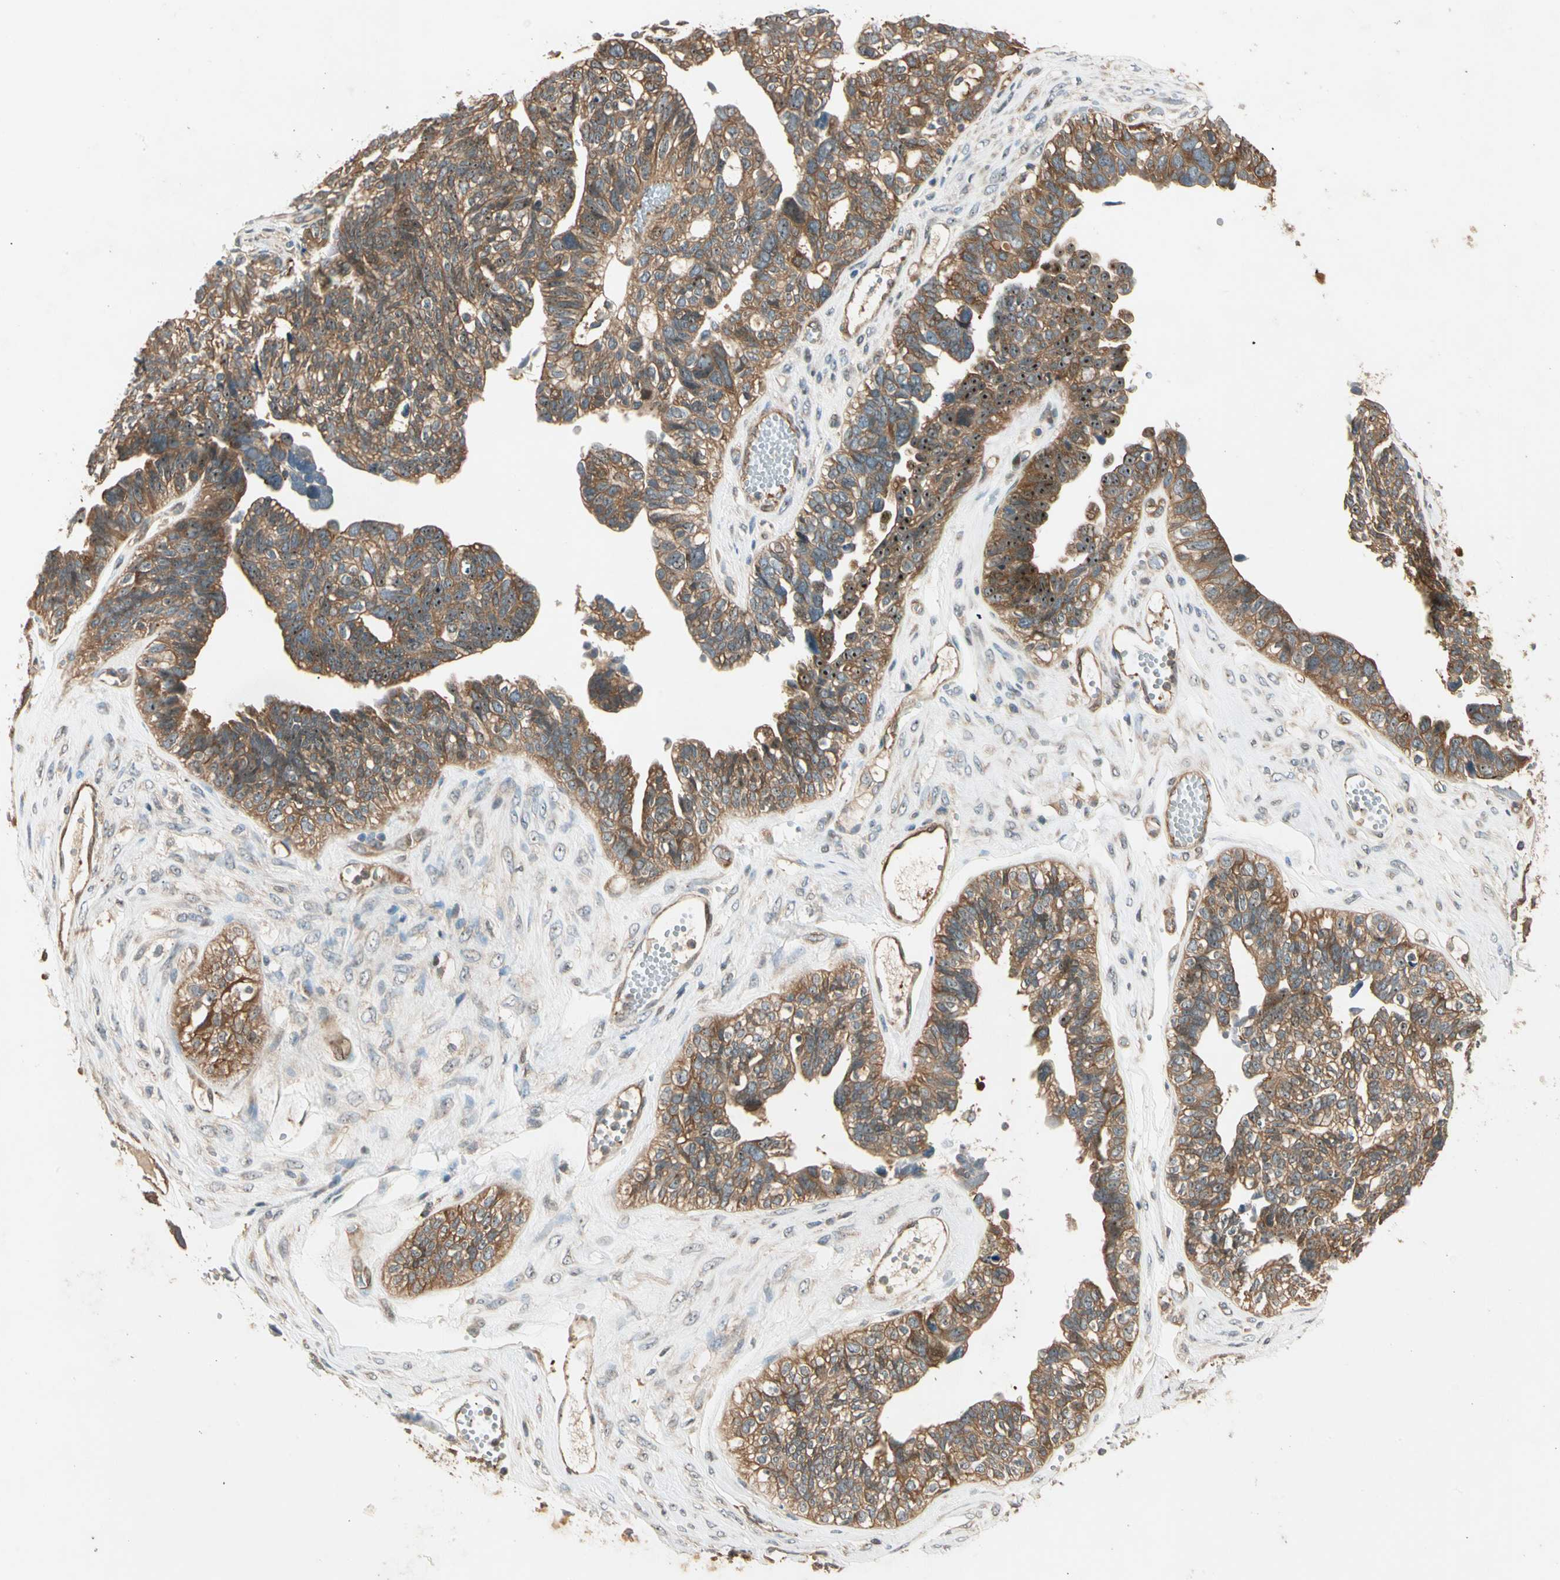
{"staining": {"intensity": "weak", "quantity": ">75%", "location": "cytoplasmic/membranous"}, "tissue": "ovarian cancer", "cell_type": "Tumor cells", "image_type": "cancer", "snomed": [{"axis": "morphology", "description": "Cystadenocarcinoma, serous, NOS"}, {"axis": "topography", "description": "Ovary"}], "caption": "Immunohistochemistry (IHC) image of serous cystadenocarcinoma (ovarian) stained for a protein (brown), which shows low levels of weak cytoplasmic/membranous positivity in about >75% of tumor cells.", "gene": "ROCK2", "patient": {"sex": "female", "age": 79}}